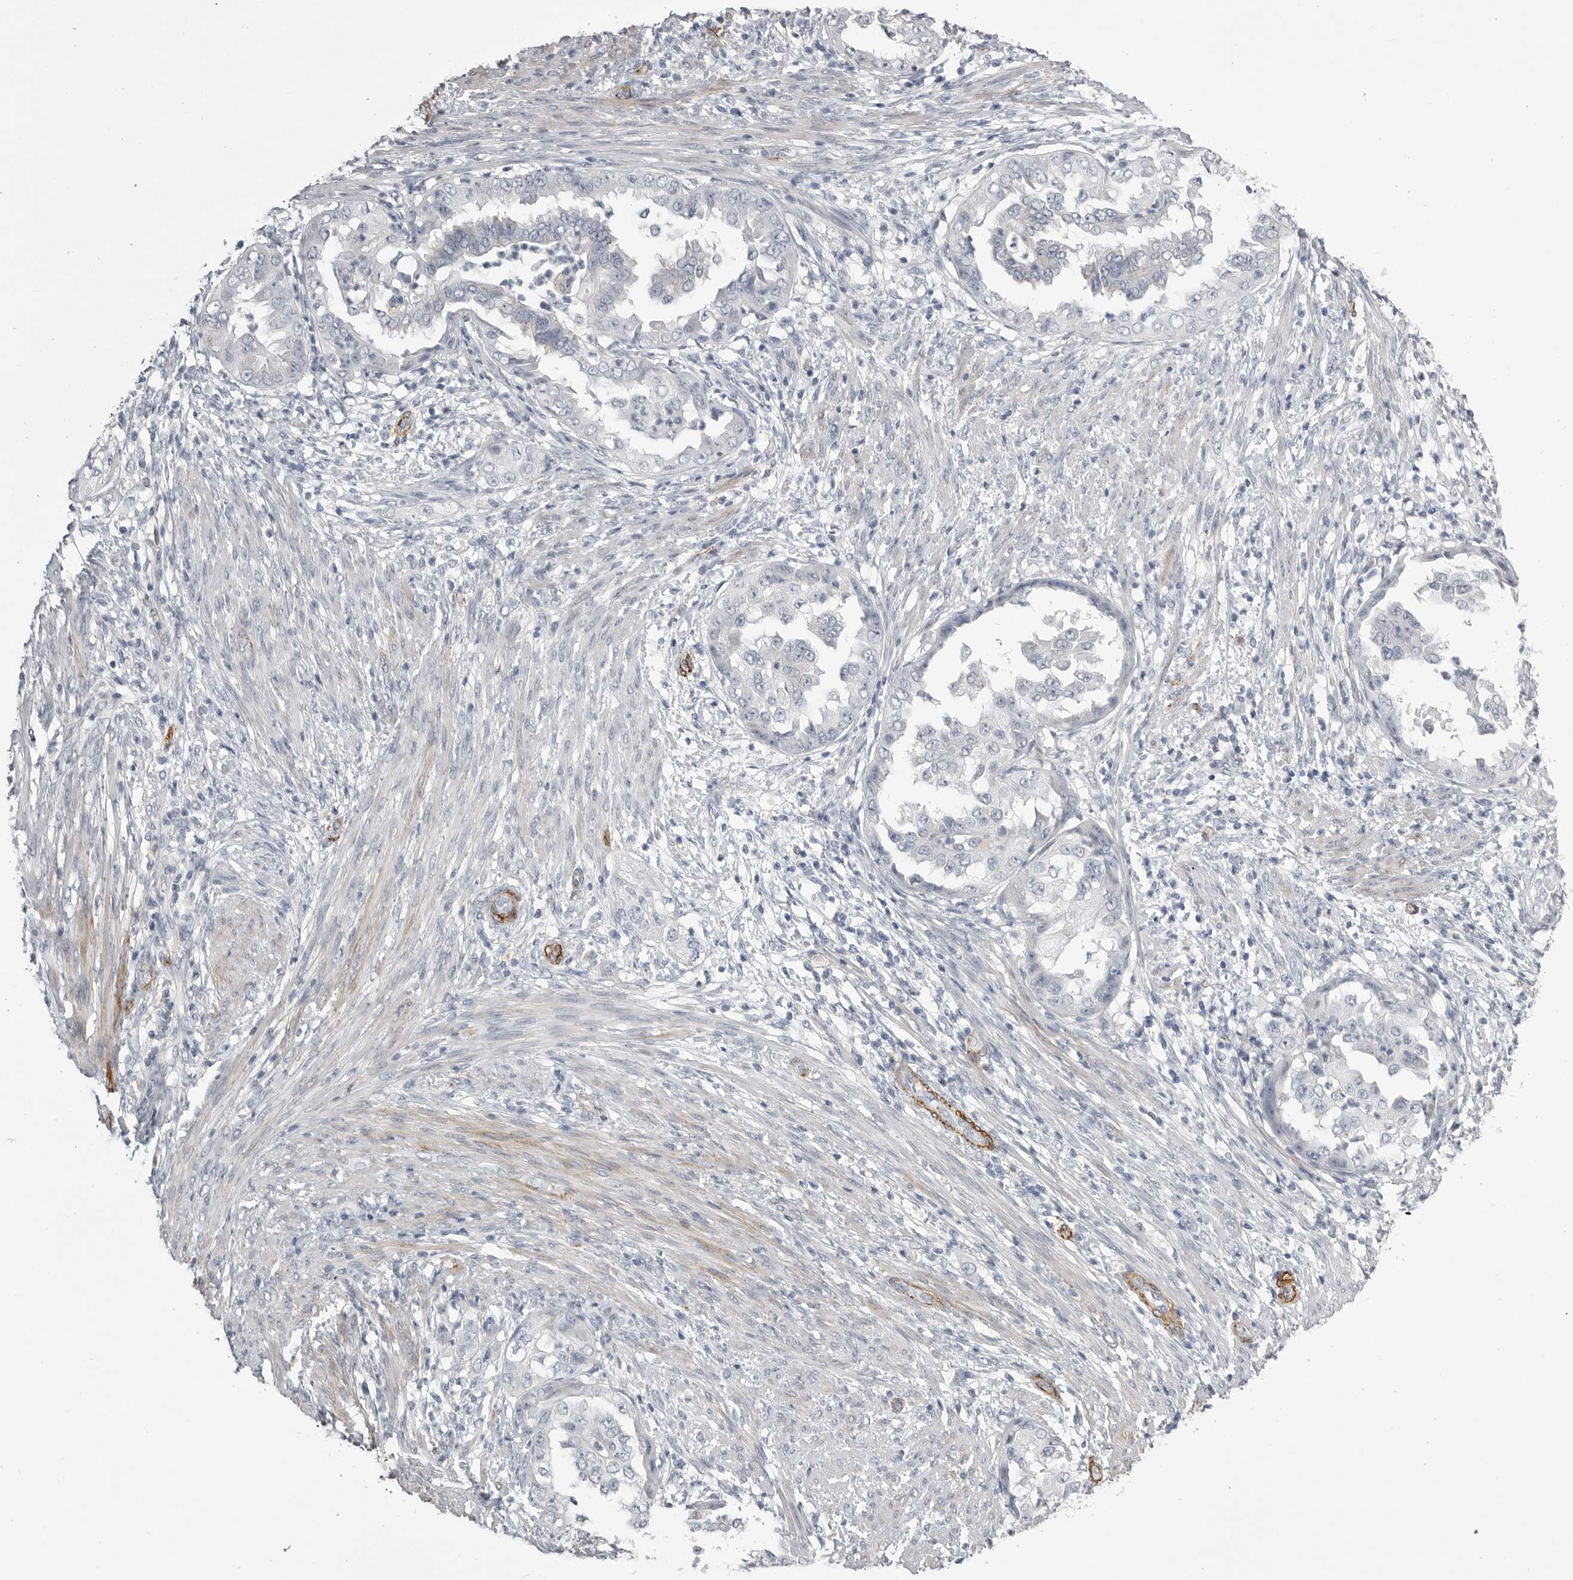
{"staining": {"intensity": "negative", "quantity": "none", "location": "none"}, "tissue": "endometrial cancer", "cell_type": "Tumor cells", "image_type": "cancer", "snomed": [{"axis": "morphology", "description": "Adenocarcinoma, NOS"}, {"axis": "topography", "description": "Endometrium"}], "caption": "This photomicrograph is of adenocarcinoma (endometrial) stained with IHC to label a protein in brown with the nuclei are counter-stained blue. There is no positivity in tumor cells.", "gene": "AOC3", "patient": {"sex": "female", "age": 85}}